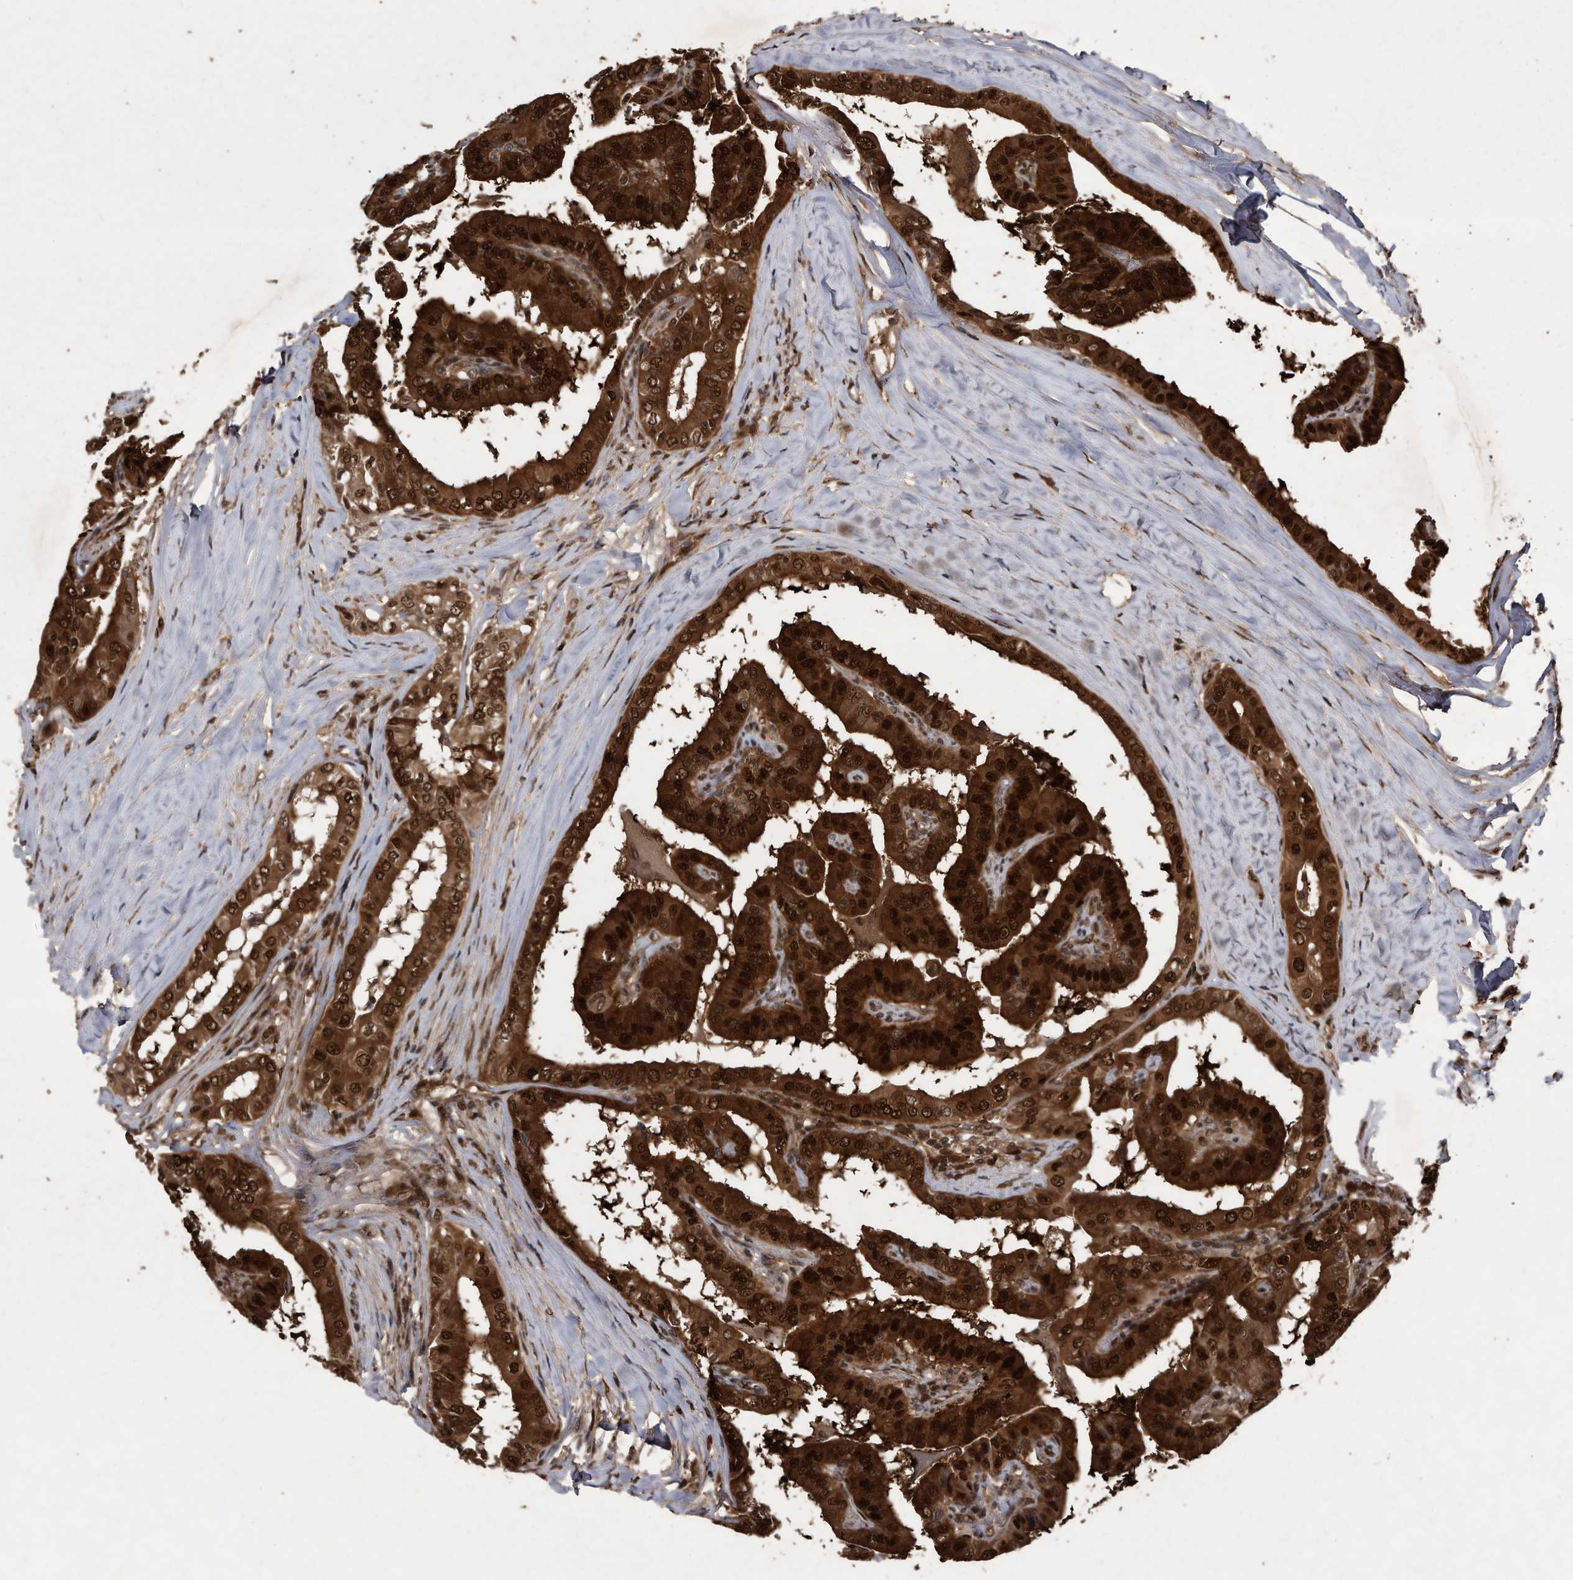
{"staining": {"intensity": "strong", "quantity": ">75%", "location": "cytoplasmic/membranous,nuclear"}, "tissue": "thyroid cancer", "cell_type": "Tumor cells", "image_type": "cancer", "snomed": [{"axis": "morphology", "description": "Papillary adenocarcinoma, NOS"}, {"axis": "topography", "description": "Thyroid gland"}], "caption": "Strong cytoplasmic/membranous and nuclear staining for a protein is seen in approximately >75% of tumor cells of thyroid cancer using IHC.", "gene": "RAD23B", "patient": {"sex": "male", "age": 33}}